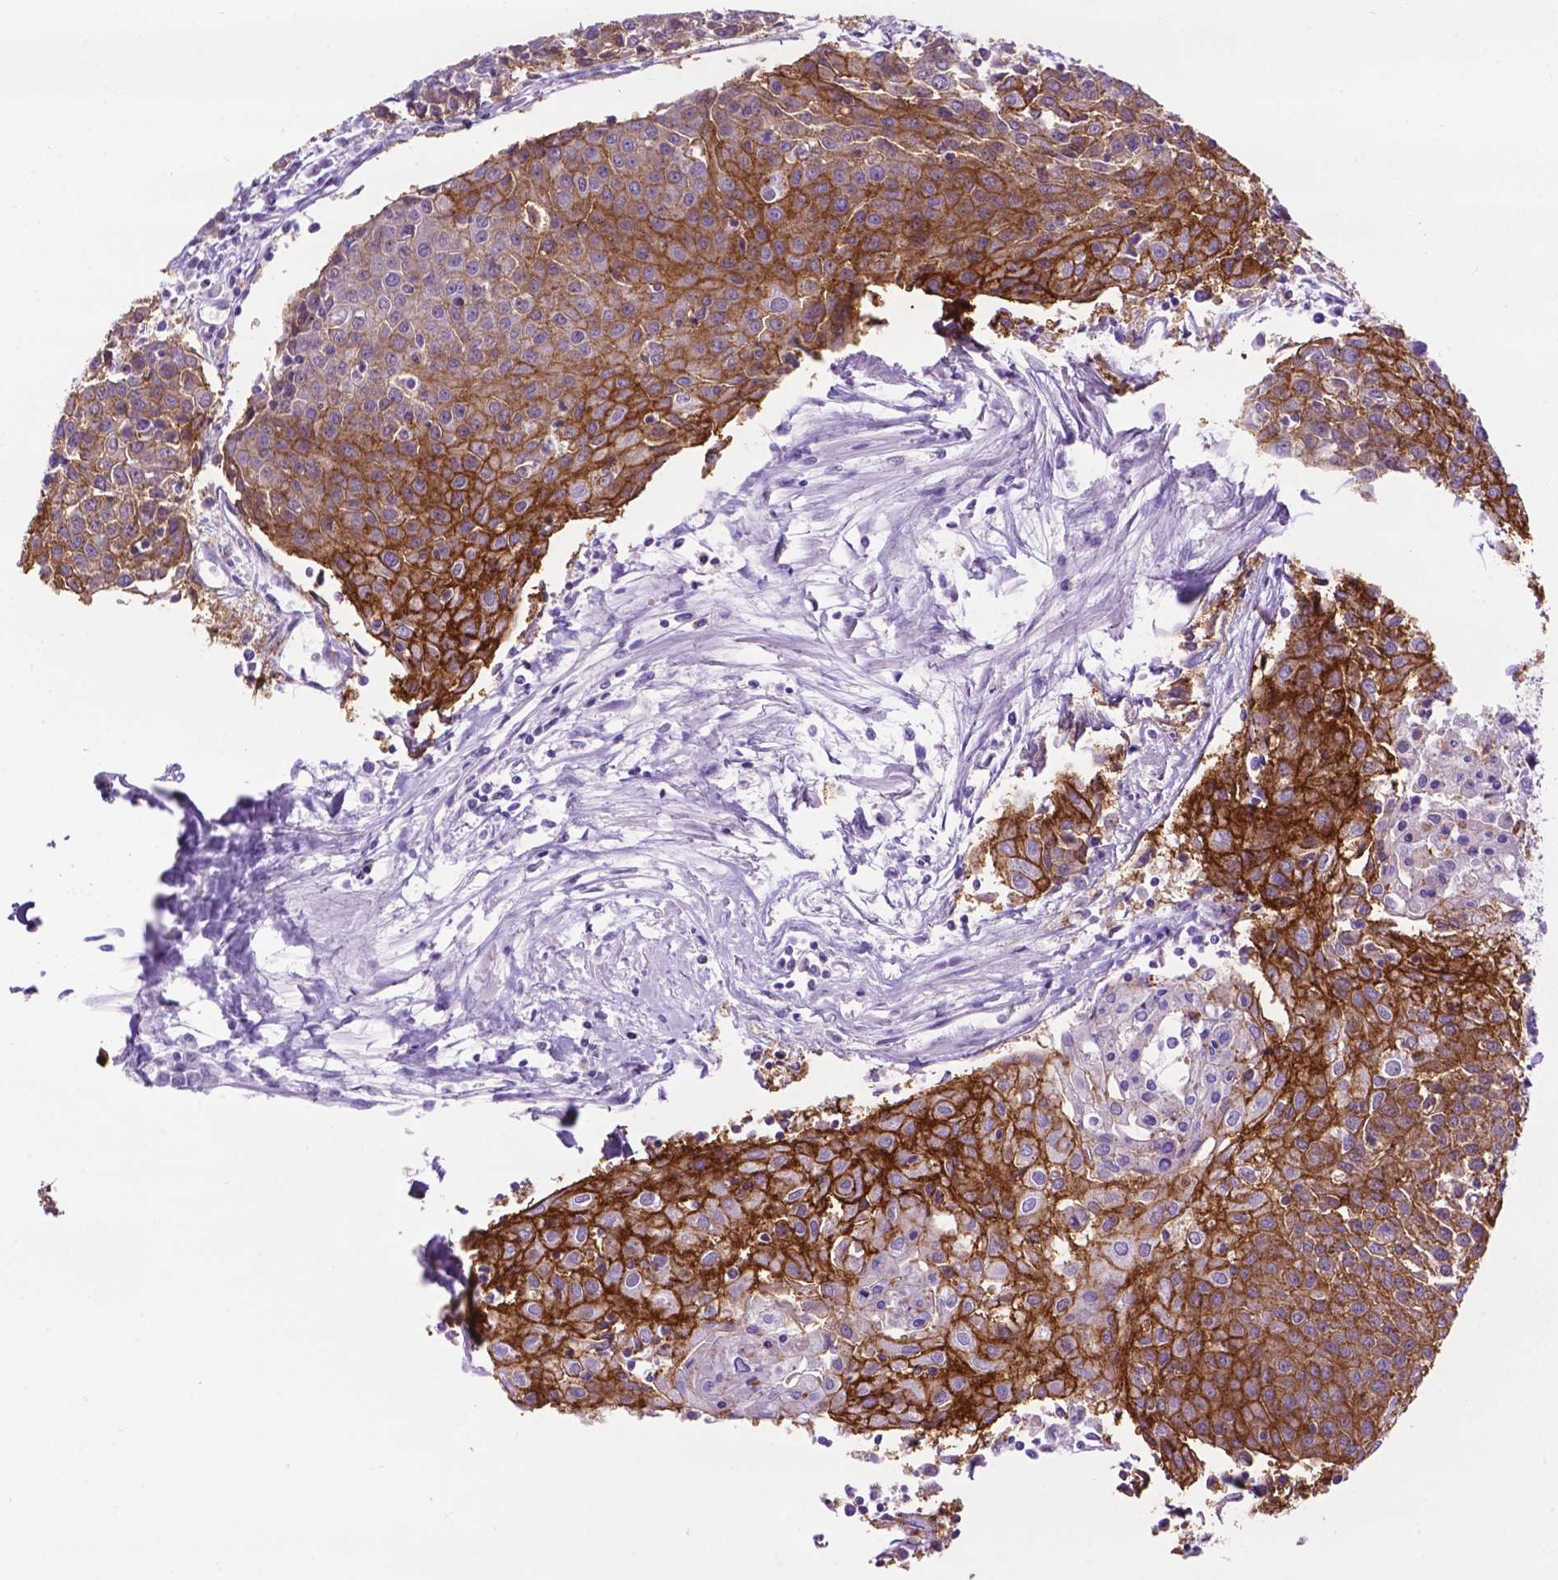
{"staining": {"intensity": "strong", "quantity": "25%-75%", "location": "cytoplasmic/membranous"}, "tissue": "urothelial cancer", "cell_type": "Tumor cells", "image_type": "cancer", "snomed": [{"axis": "morphology", "description": "Urothelial carcinoma, High grade"}, {"axis": "topography", "description": "Urinary bladder"}], "caption": "This micrograph displays urothelial cancer stained with immunohistochemistry to label a protein in brown. The cytoplasmic/membranous of tumor cells show strong positivity for the protein. Nuclei are counter-stained blue.", "gene": "TACSTD2", "patient": {"sex": "female", "age": 85}}